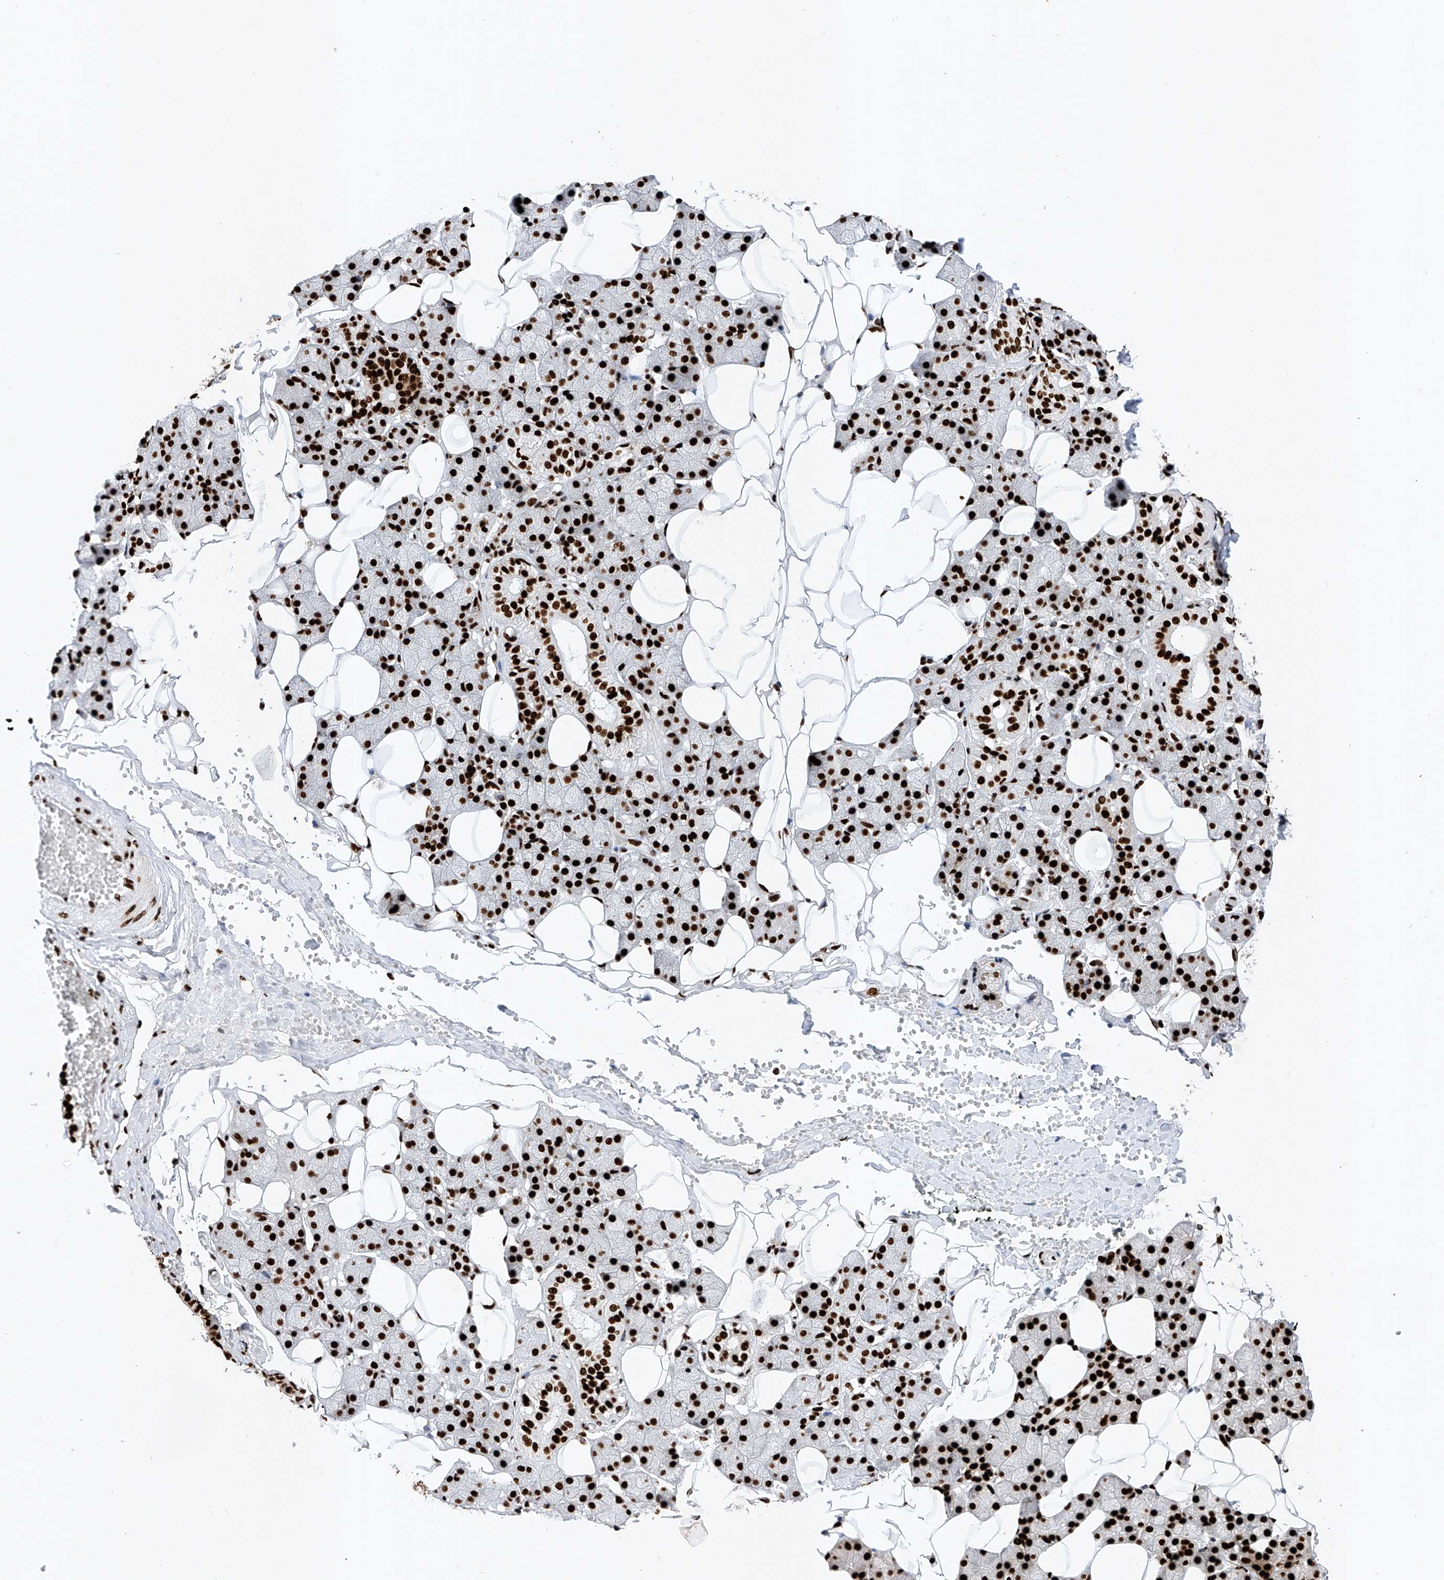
{"staining": {"intensity": "strong", "quantity": ">75%", "location": "nuclear"}, "tissue": "salivary gland", "cell_type": "Glandular cells", "image_type": "normal", "snomed": [{"axis": "morphology", "description": "Normal tissue, NOS"}, {"axis": "topography", "description": "Salivary gland"}], "caption": "About >75% of glandular cells in normal salivary gland exhibit strong nuclear protein staining as visualized by brown immunohistochemical staining.", "gene": "SRSF6", "patient": {"sex": "female", "age": 33}}